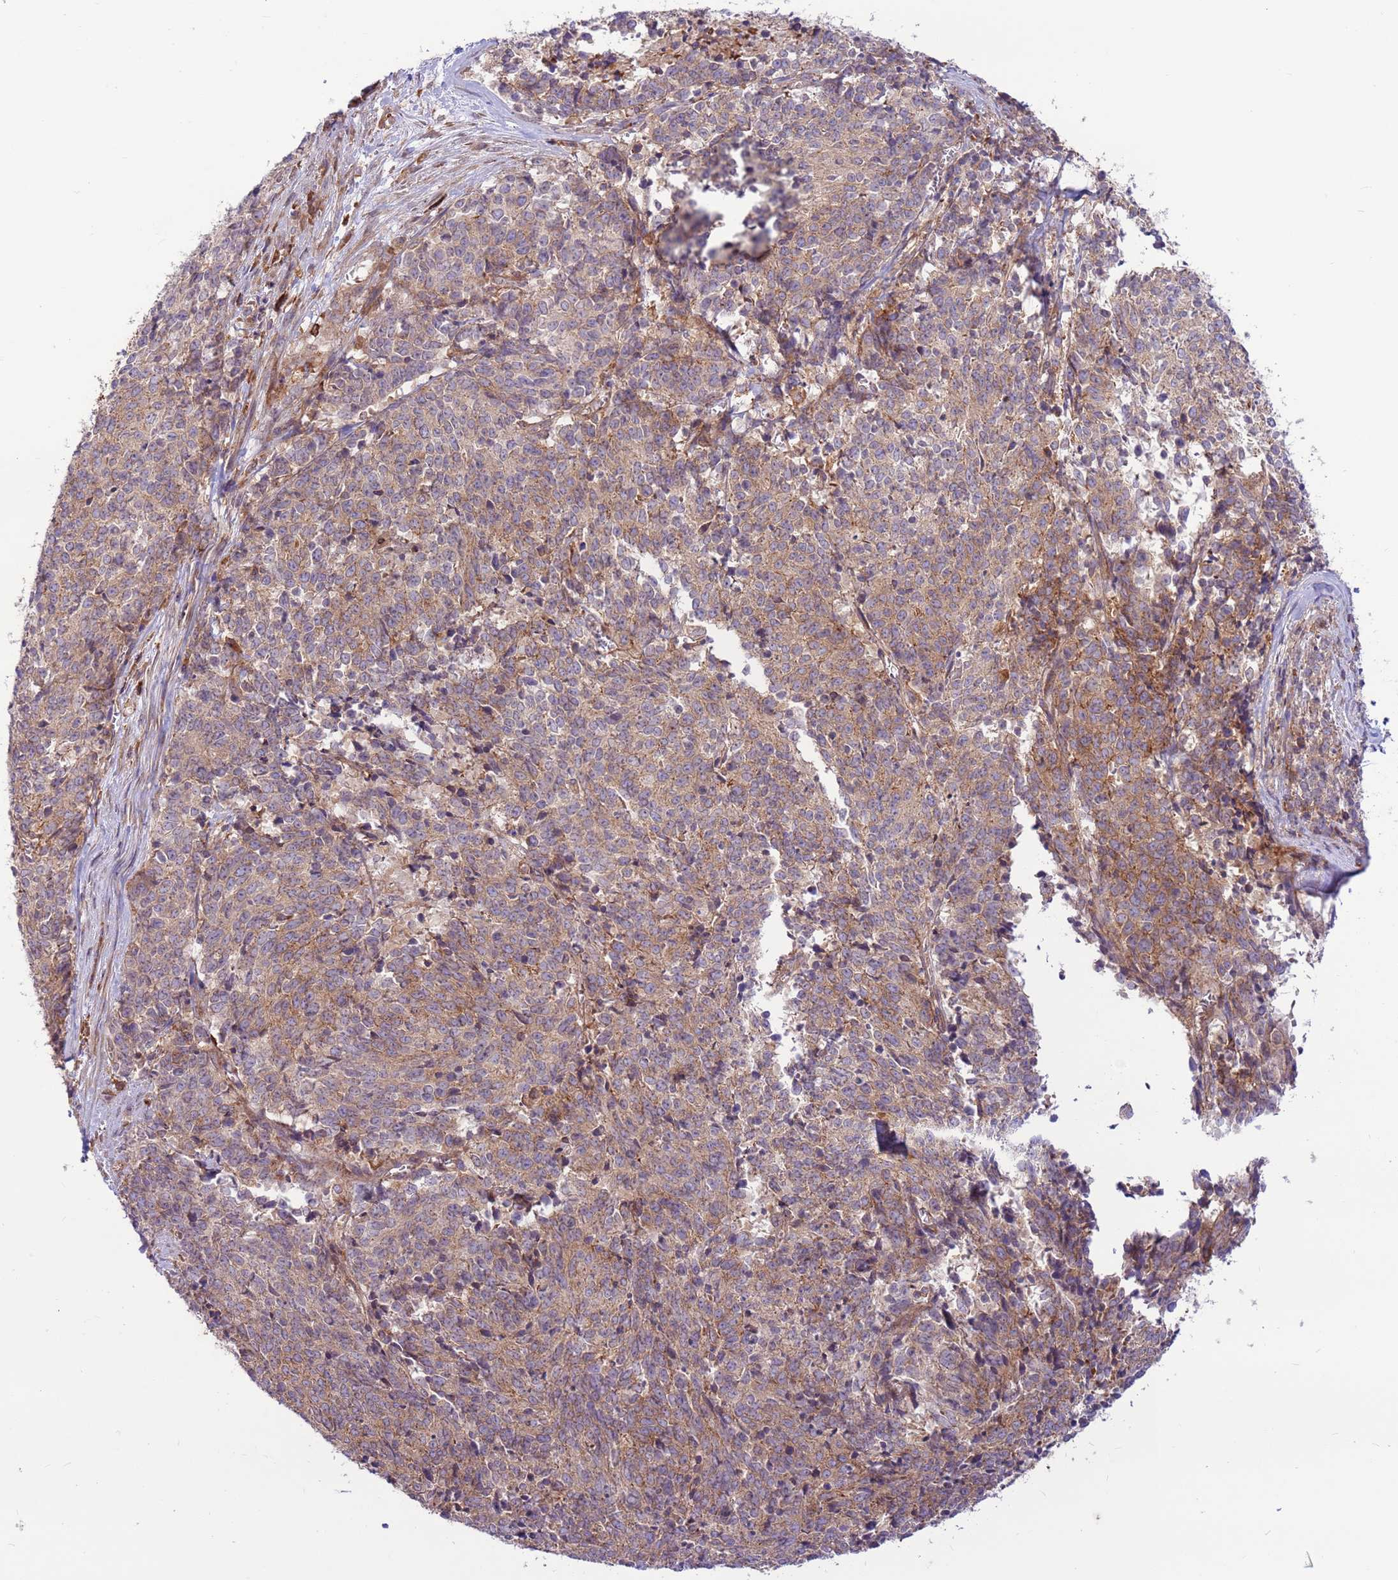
{"staining": {"intensity": "moderate", "quantity": ">75%", "location": "cytoplasmic/membranous"}, "tissue": "cervical cancer", "cell_type": "Tumor cells", "image_type": "cancer", "snomed": [{"axis": "morphology", "description": "Squamous cell carcinoma, NOS"}, {"axis": "topography", "description": "Cervix"}], "caption": "Cervical cancer tissue displays moderate cytoplasmic/membranous positivity in approximately >75% of tumor cells", "gene": "DDX19B", "patient": {"sex": "female", "age": 29}}